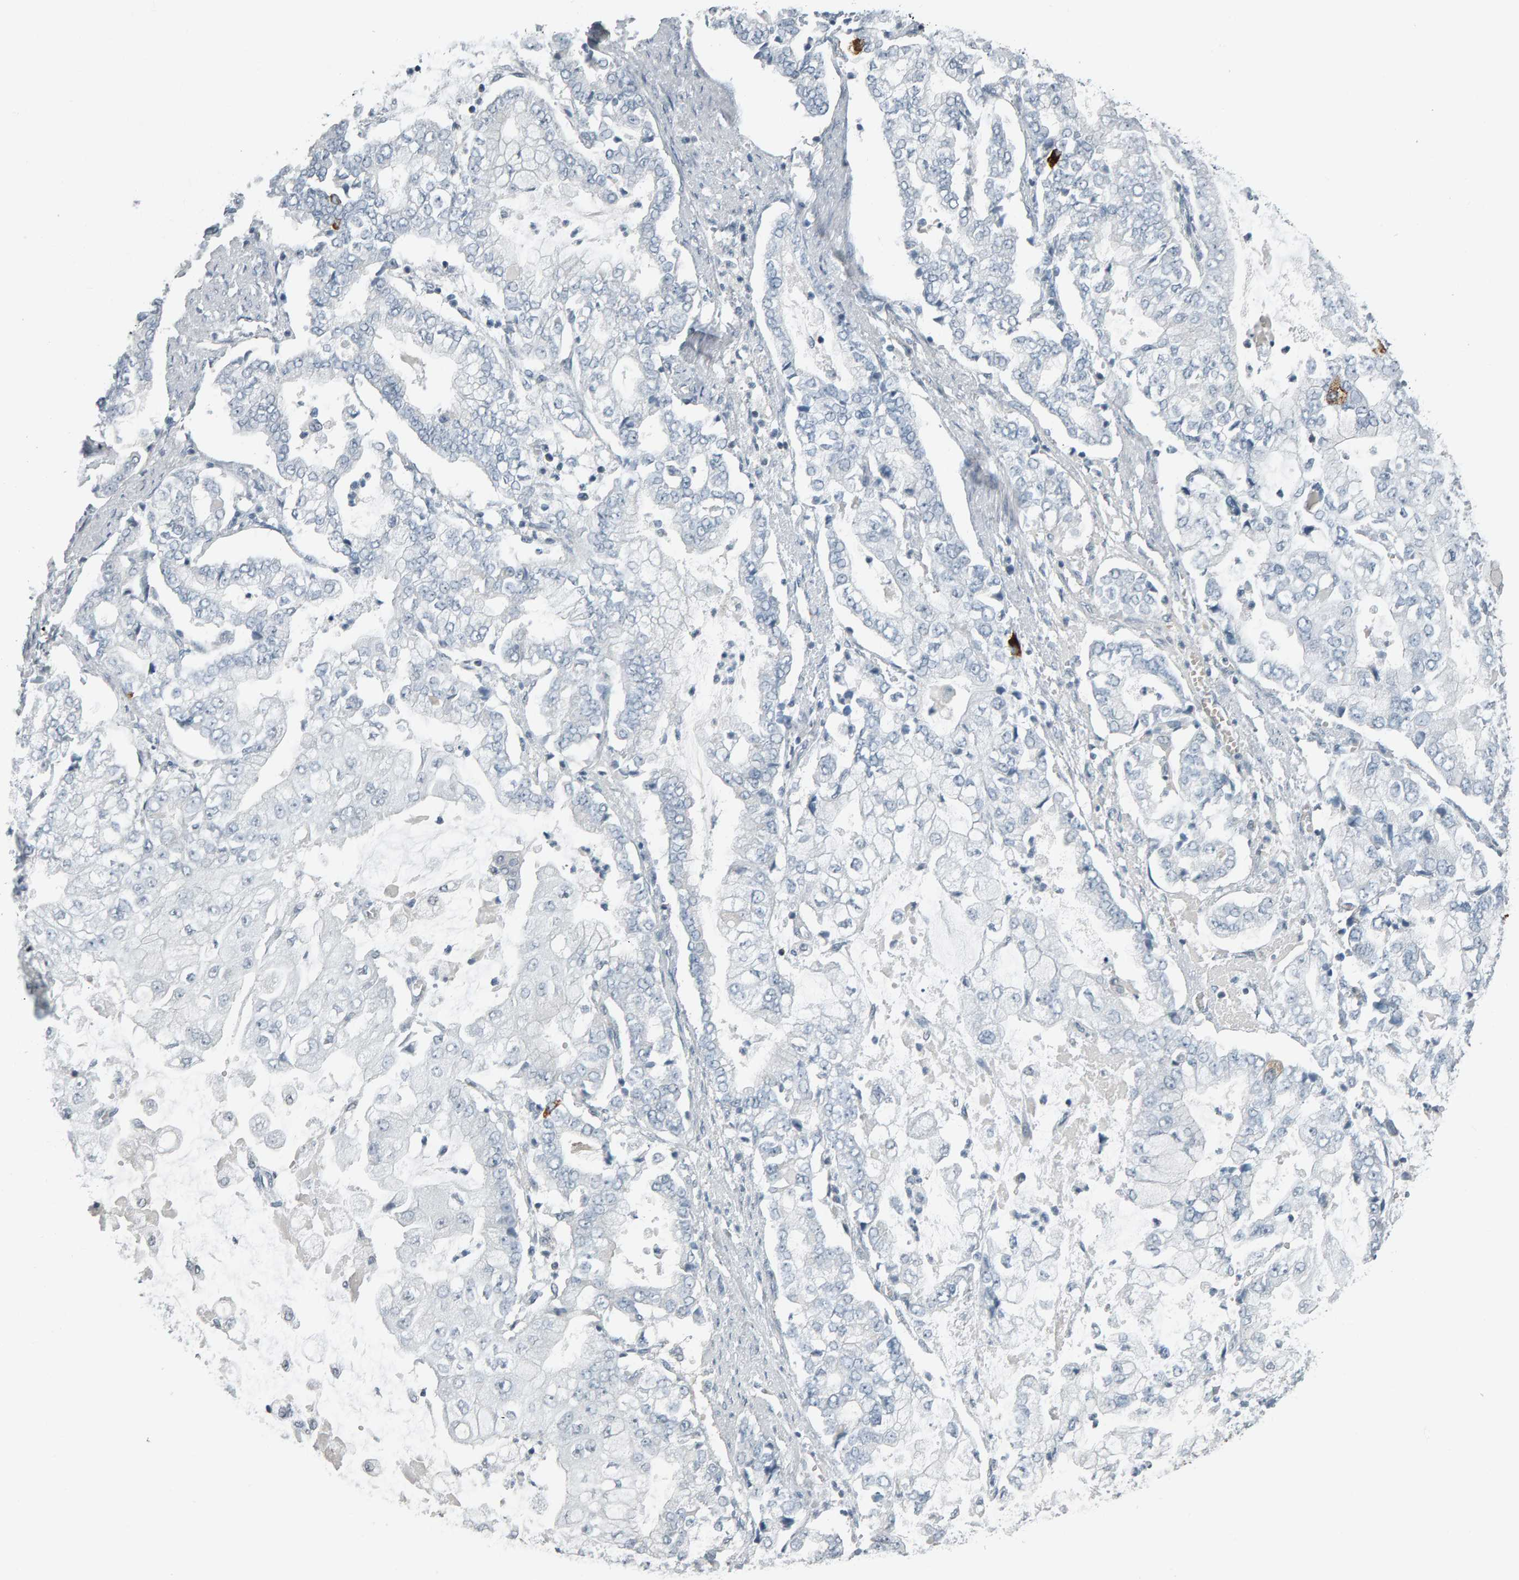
{"staining": {"intensity": "negative", "quantity": "none", "location": "none"}, "tissue": "stomach cancer", "cell_type": "Tumor cells", "image_type": "cancer", "snomed": [{"axis": "morphology", "description": "Adenocarcinoma, NOS"}, {"axis": "topography", "description": "Stomach"}], "caption": "DAB (3,3'-diaminobenzidine) immunohistochemical staining of stomach cancer (adenocarcinoma) shows no significant staining in tumor cells.", "gene": "PYY", "patient": {"sex": "male", "age": 76}}